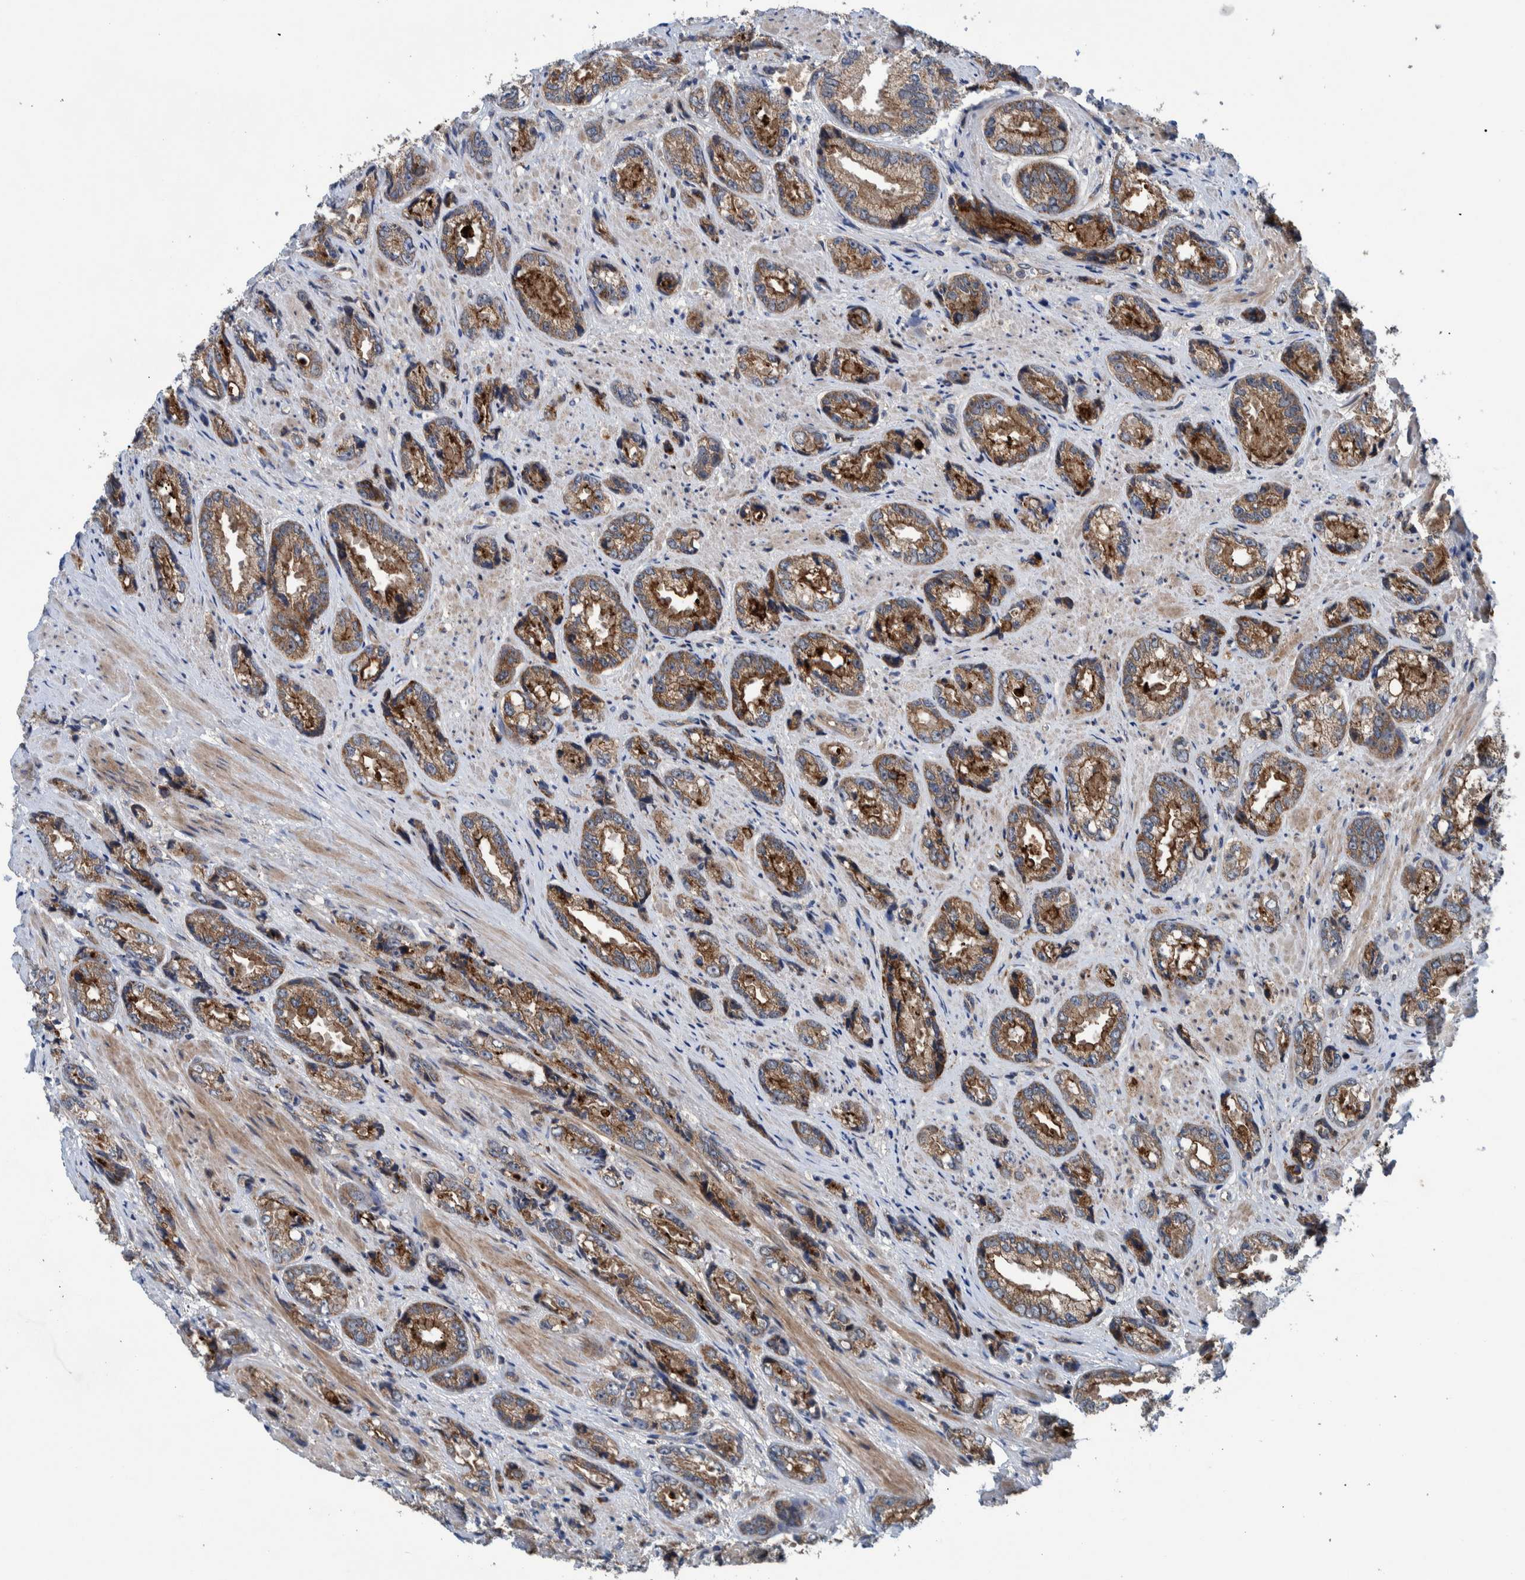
{"staining": {"intensity": "moderate", "quantity": ">75%", "location": "cytoplasmic/membranous"}, "tissue": "prostate cancer", "cell_type": "Tumor cells", "image_type": "cancer", "snomed": [{"axis": "morphology", "description": "Adenocarcinoma, High grade"}, {"axis": "topography", "description": "Prostate"}], "caption": "Immunohistochemical staining of high-grade adenocarcinoma (prostate) demonstrates medium levels of moderate cytoplasmic/membranous protein expression in approximately >75% of tumor cells. (Brightfield microscopy of DAB IHC at high magnification).", "gene": "ITIH3", "patient": {"sex": "male", "age": 61}}